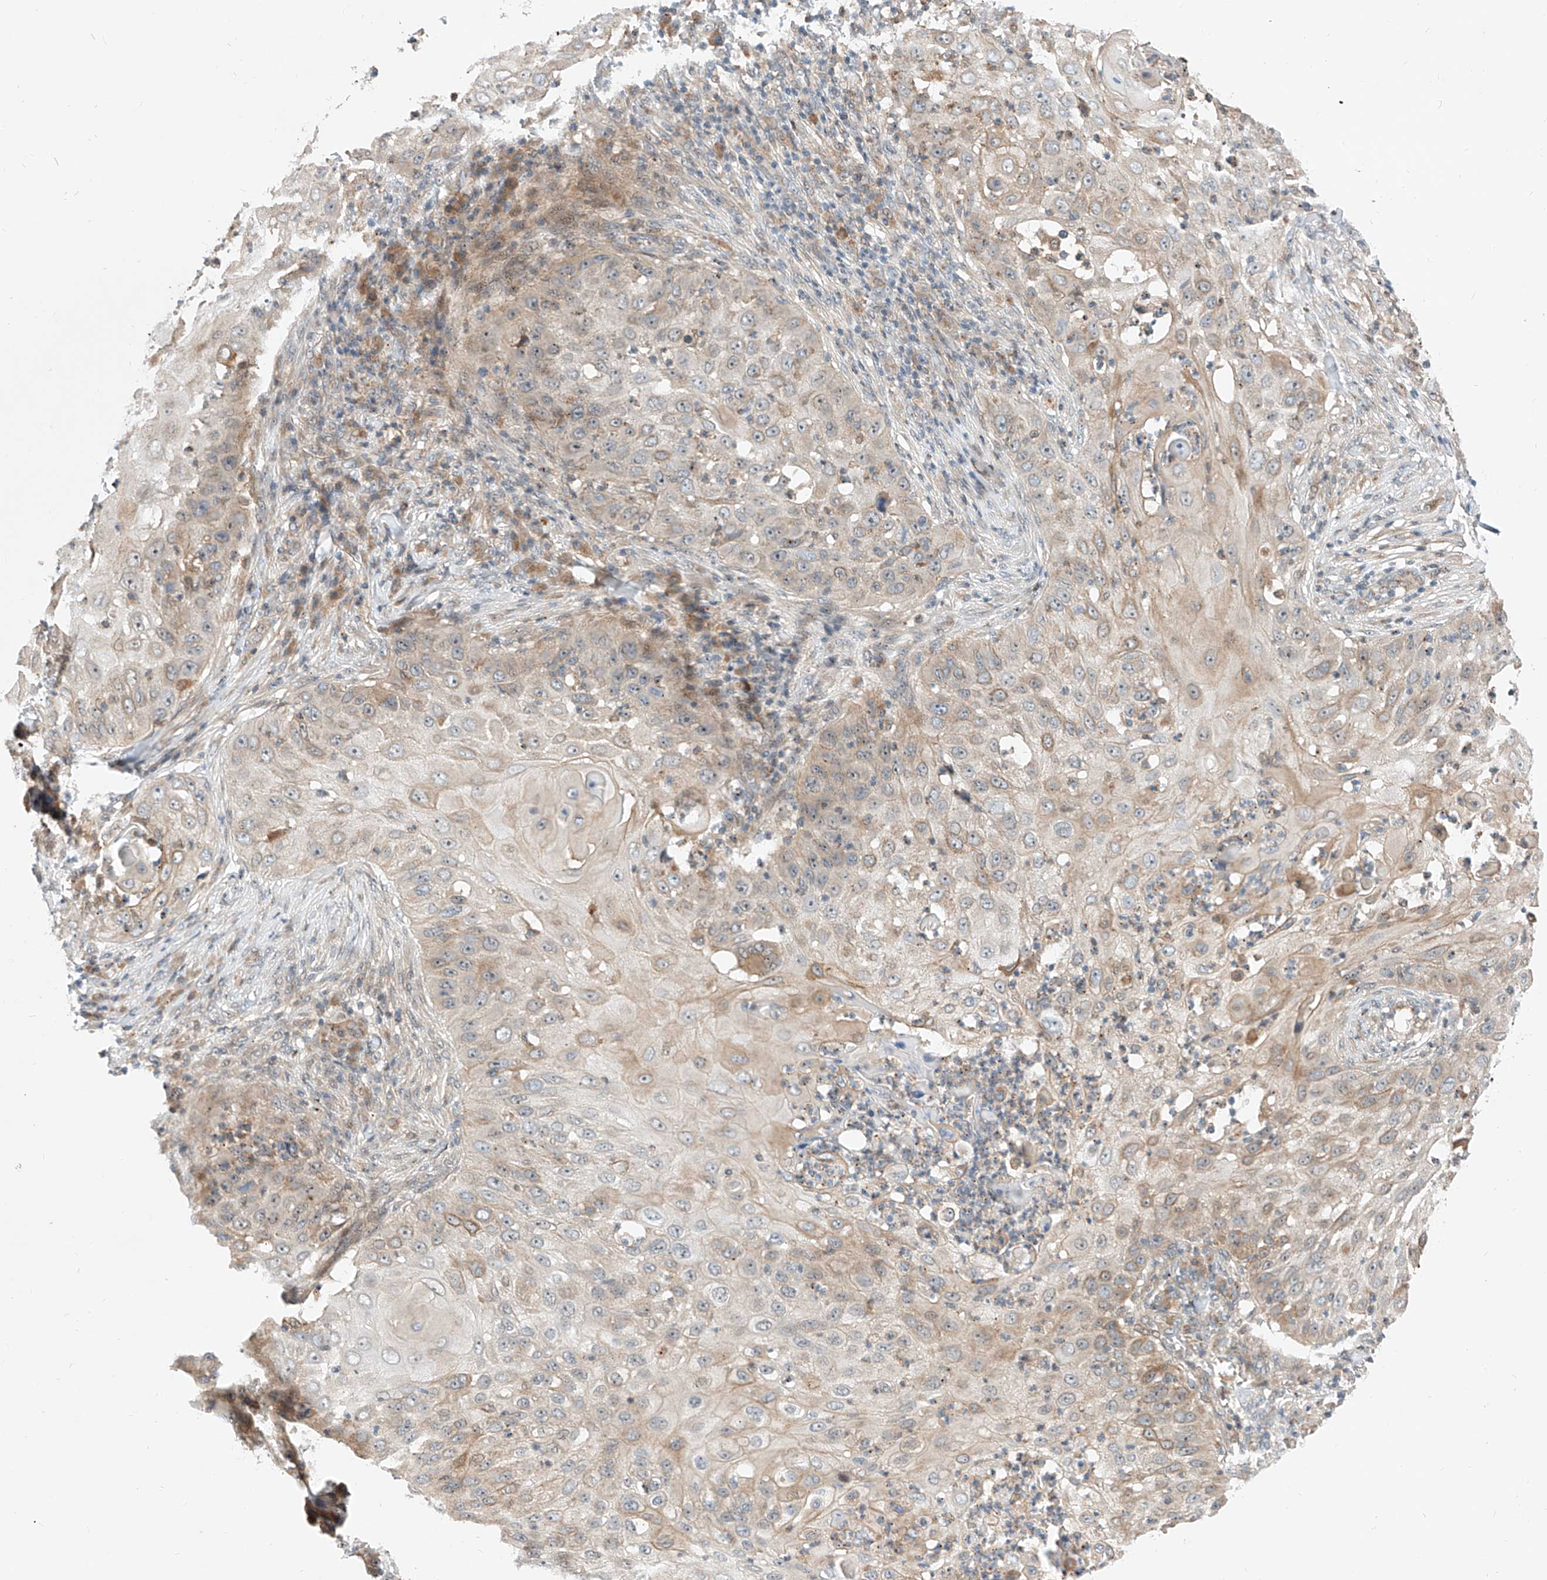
{"staining": {"intensity": "weak", "quantity": "25%-75%", "location": "cytoplasmic/membranous"}, "tissue": "skin cancer", "cell_type": "Tumor cells", "image_type": "cancer", "snomed": [{"axis": "morphology", "description": "Squamous cell carcinoma, NOS"}, {"axis": "topography", "description": "Skin"}], "caption": "IHC of skin squamous cell carcinoma reveals low levels of weak cytoplasmic/membranous expression in approximately 25%-75% of tumor cells.", "gene": "CPAMD8", "patient": {"sex": "female", "age": 44}}